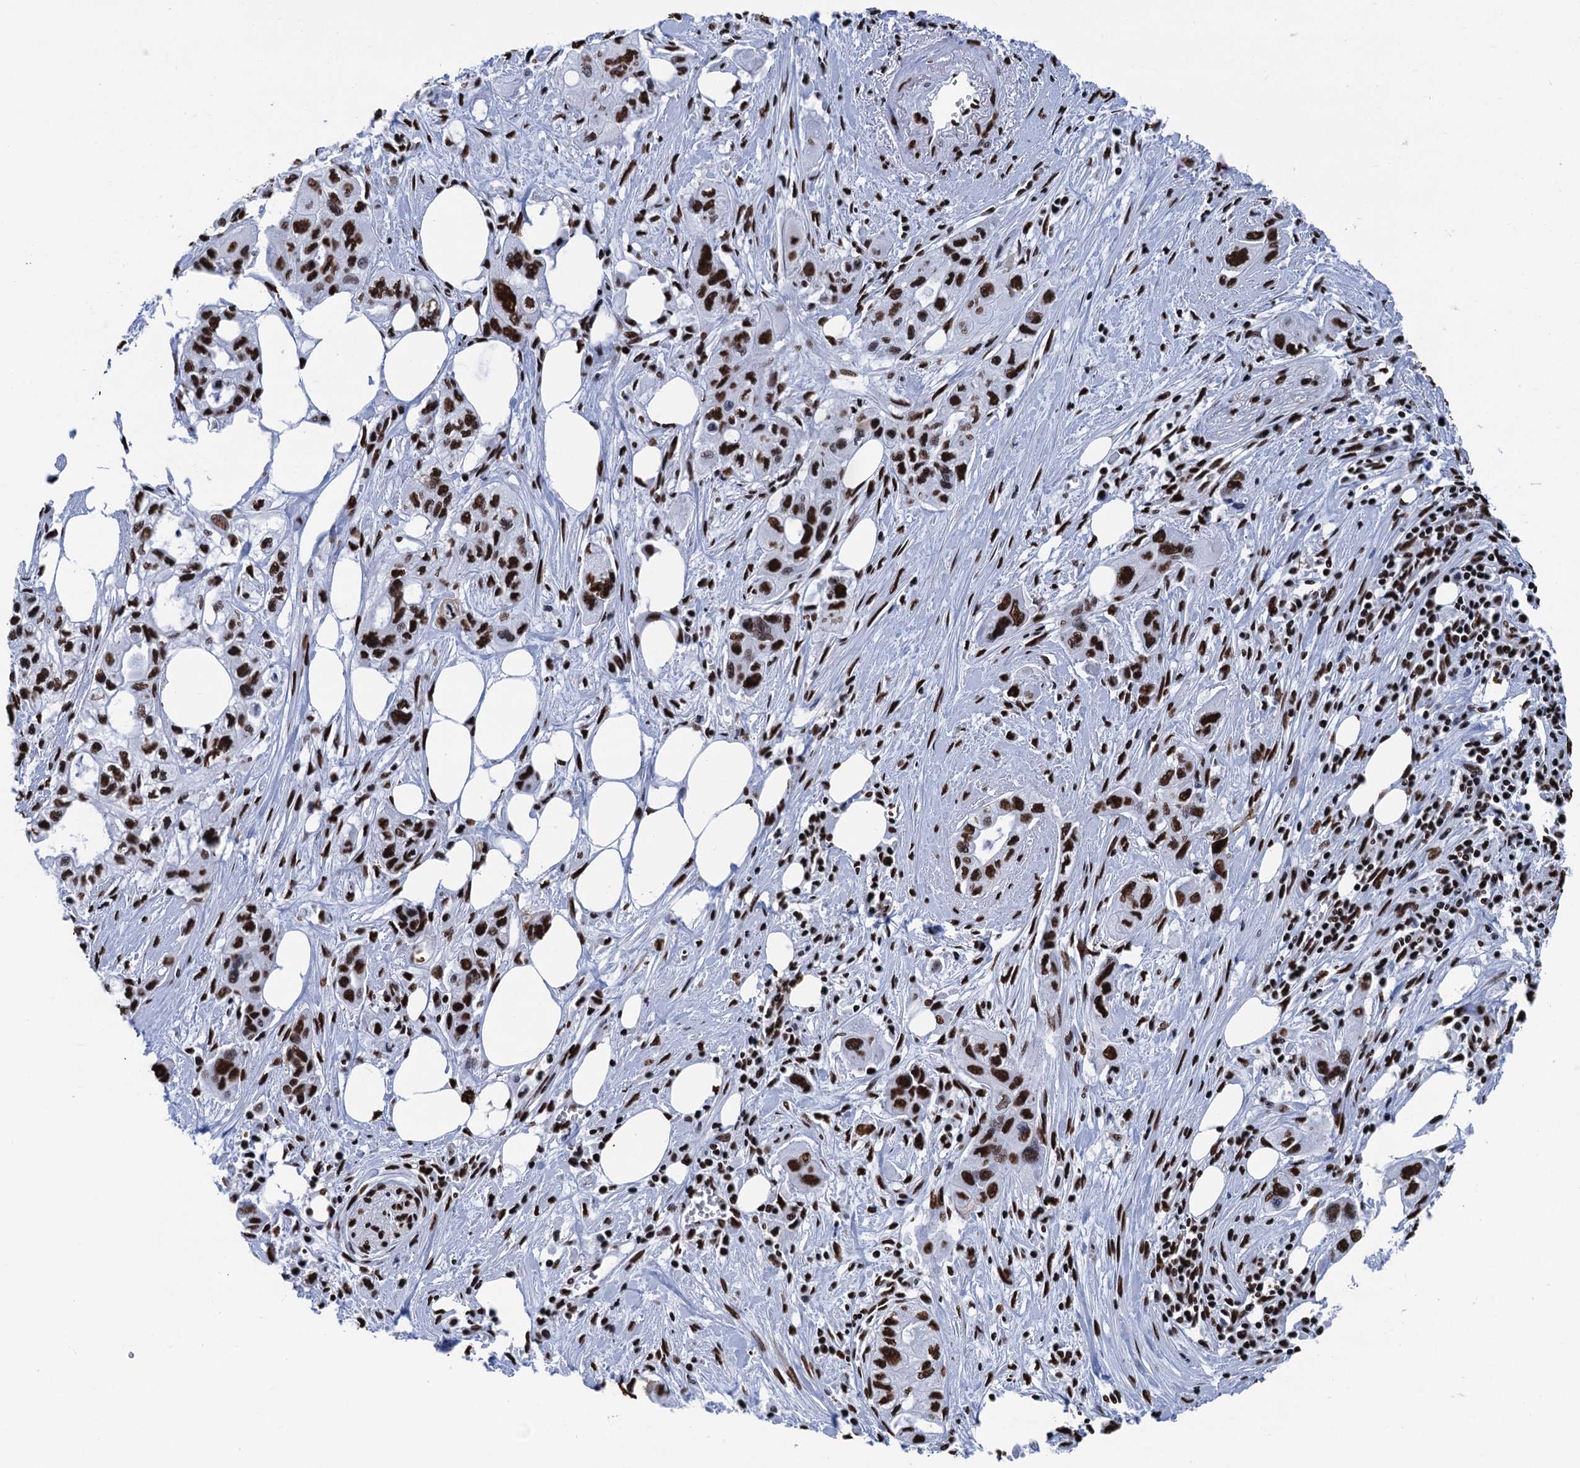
{"staining": {"intensity": "strong", "quantity": ">75%", "location": "nuclear"}, "tissue": "pancreatic cancer", "cell_type": "Tumor cells", "image_type": "cancer", "snomed": [{"axis": "morphology", "description": "Adenocarcinoma, NOS"}, {"axis": "topography", "description": "Pancreas"}], "caption": "Pancreatic adenocarcinoma was stained to show a protein in brown. There is high levels of strong nuclear staining in about >75% of tumor cells. The staining was performed using DAB, with brown indicating positive protein expression. Nuclei are stained blue with hematoxylin.", "gene": "UBA2", "patient": {"sex": "male", "age": 75}}